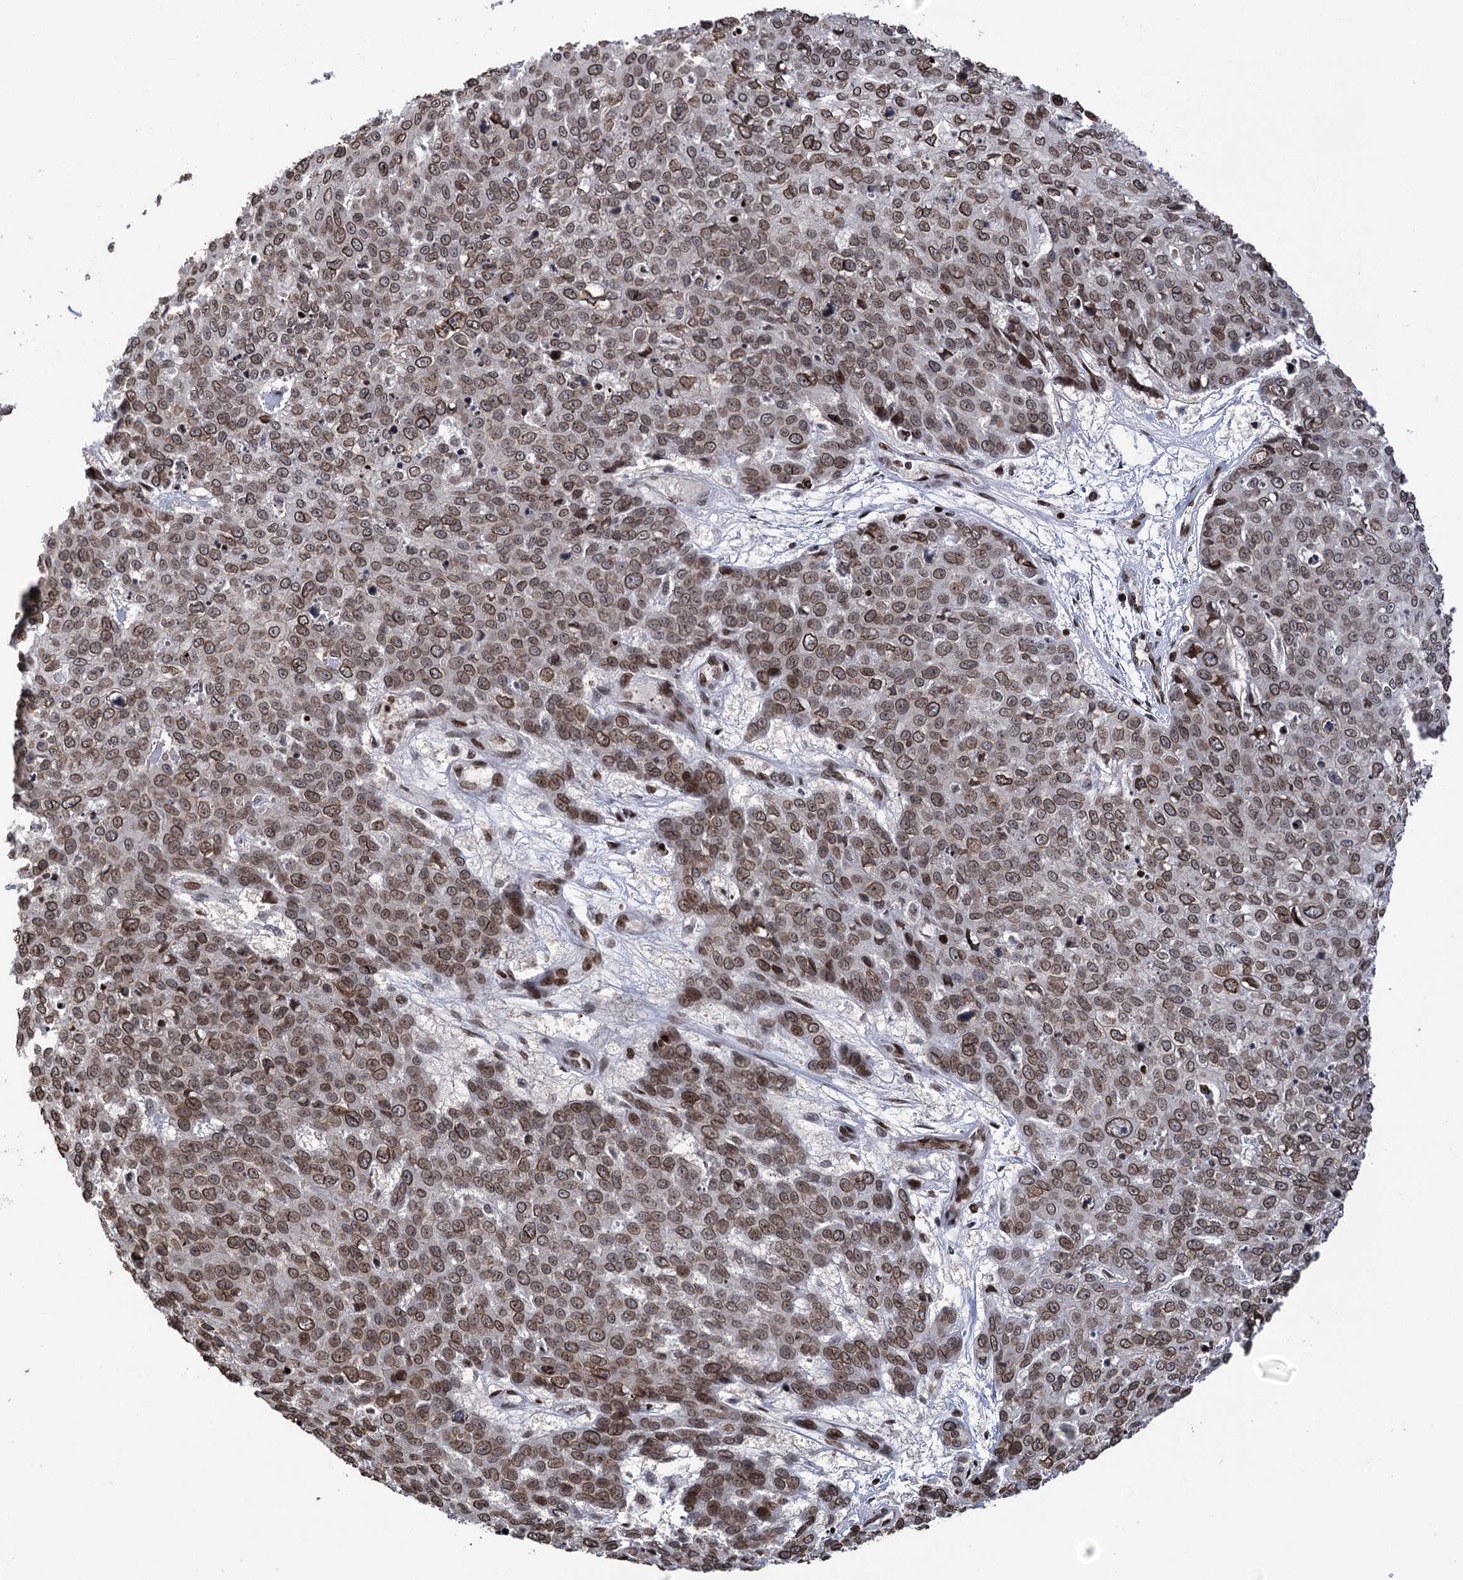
{"staining": {"intensity": "moderate", "quantity": ">75%", "location": "nuclear"}, "tissue": "skin cancer", "cell_type": "Tumor cells", "image_type": "cancer", "snomed": [{"axis": "morphology", "description": "Squamous cell carcinoma, NOS"}, {"axis": "topography", "description": "Skin"}], "caption": "Protein staining of squamous cell carcinoma (skin) tissue exhibits moderate nuclear positivity in approximately >75% of tumor cells.", "gene": "CCDC77", "patient": {"sex": "male", "age": 71}}